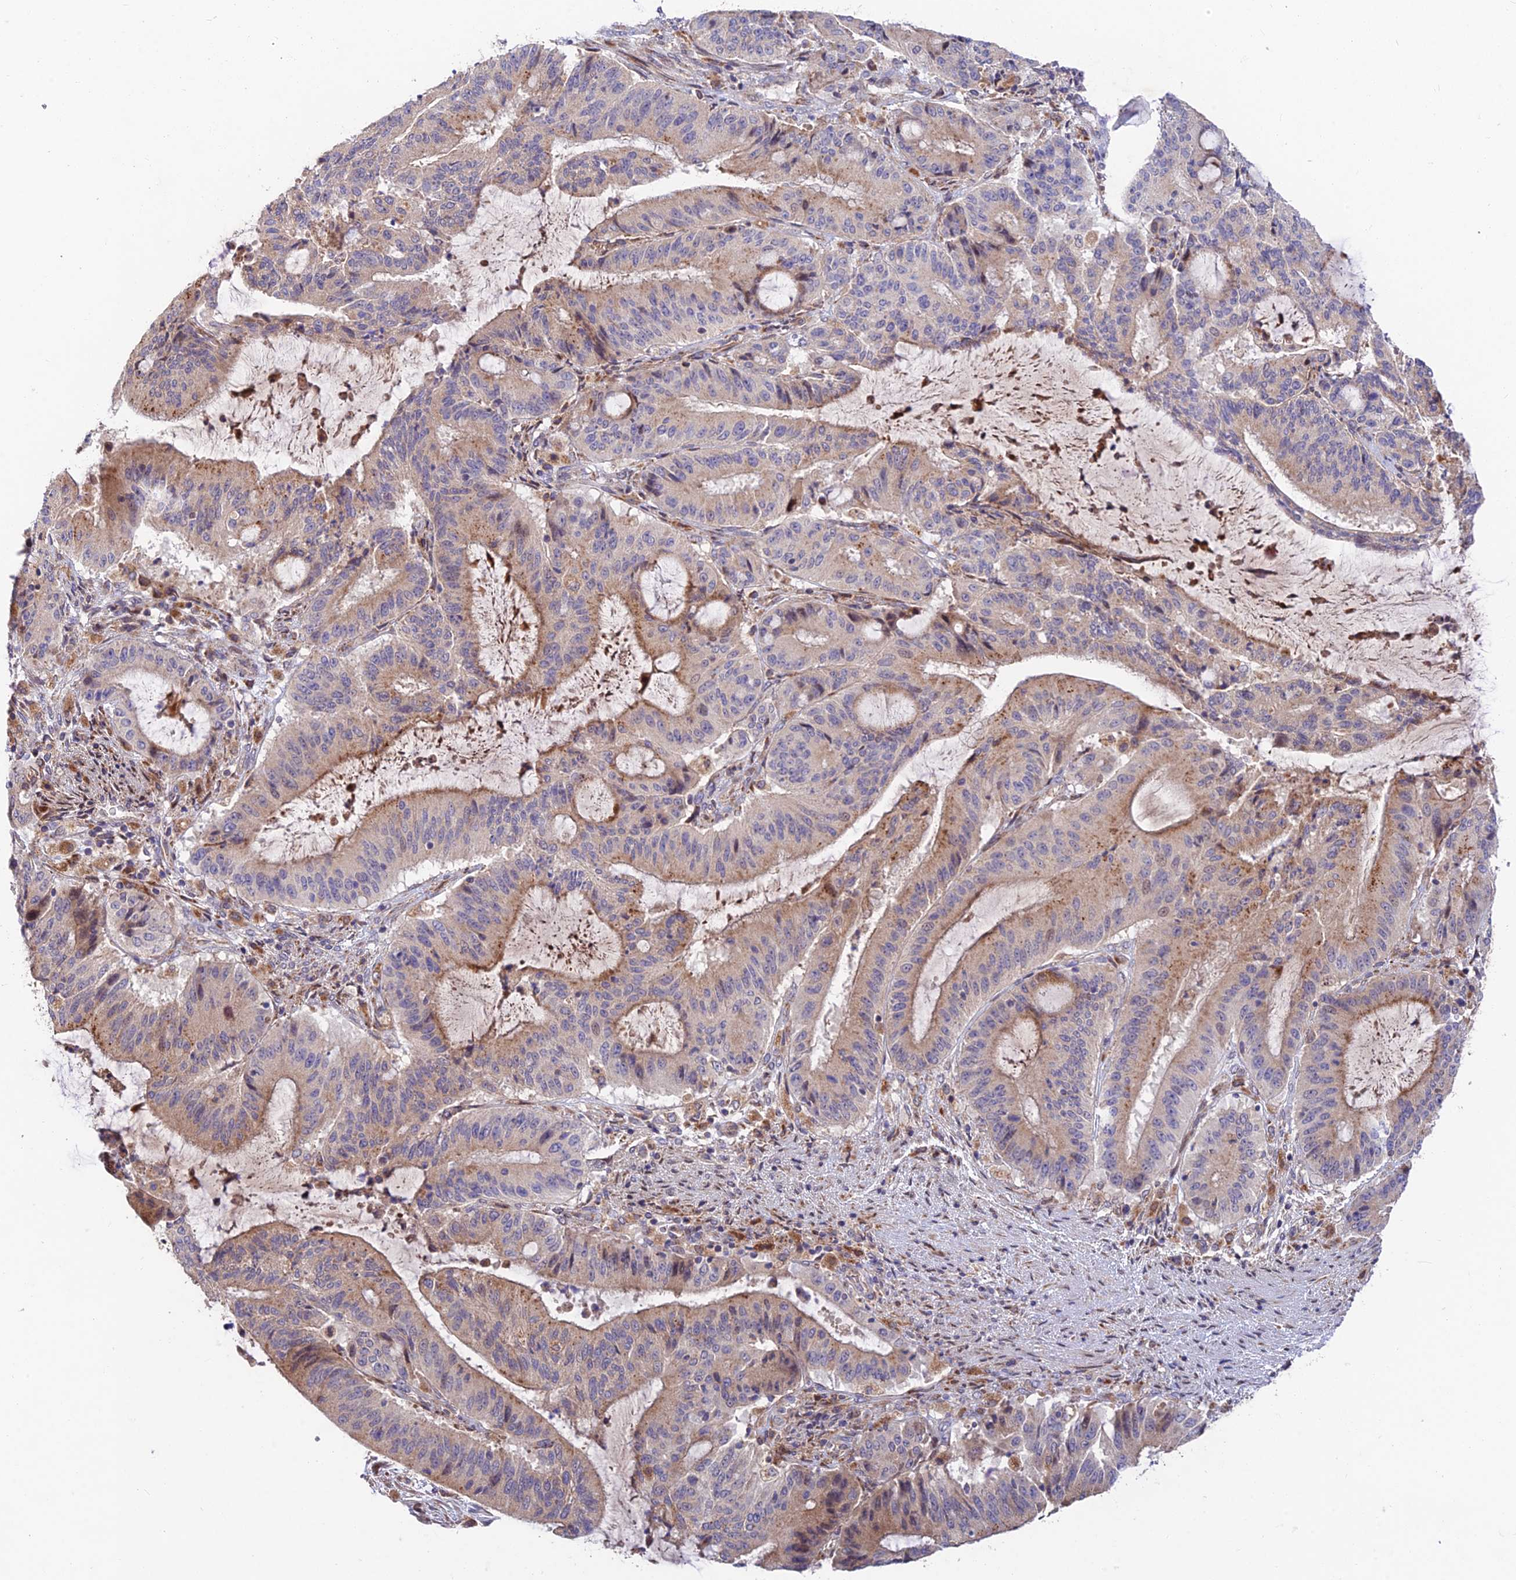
{"staining": {"intensity": "weak", "quantity": "25%-75%", "location": "cytoplasmic/membranous"}, "tissue": "liver cancer", "cell_type": "Tumor cells", "image_type": "cancer", "snomed": [{"axis": "morphology", "description": "Normal tissue, NOS"}, {"axis": "morphology", "description": "Cholangiocarcinoma"}, {"axis": "topography", "description": "Liver"}, {"axis": "topography", "description": "Peripheral nerve tissue"}], "caption": "Liver cancer stained with a protein marker shows weak staining in tumor cells.", "gene": "FUOM", "patient": {"sex": "female", "age": 73}}